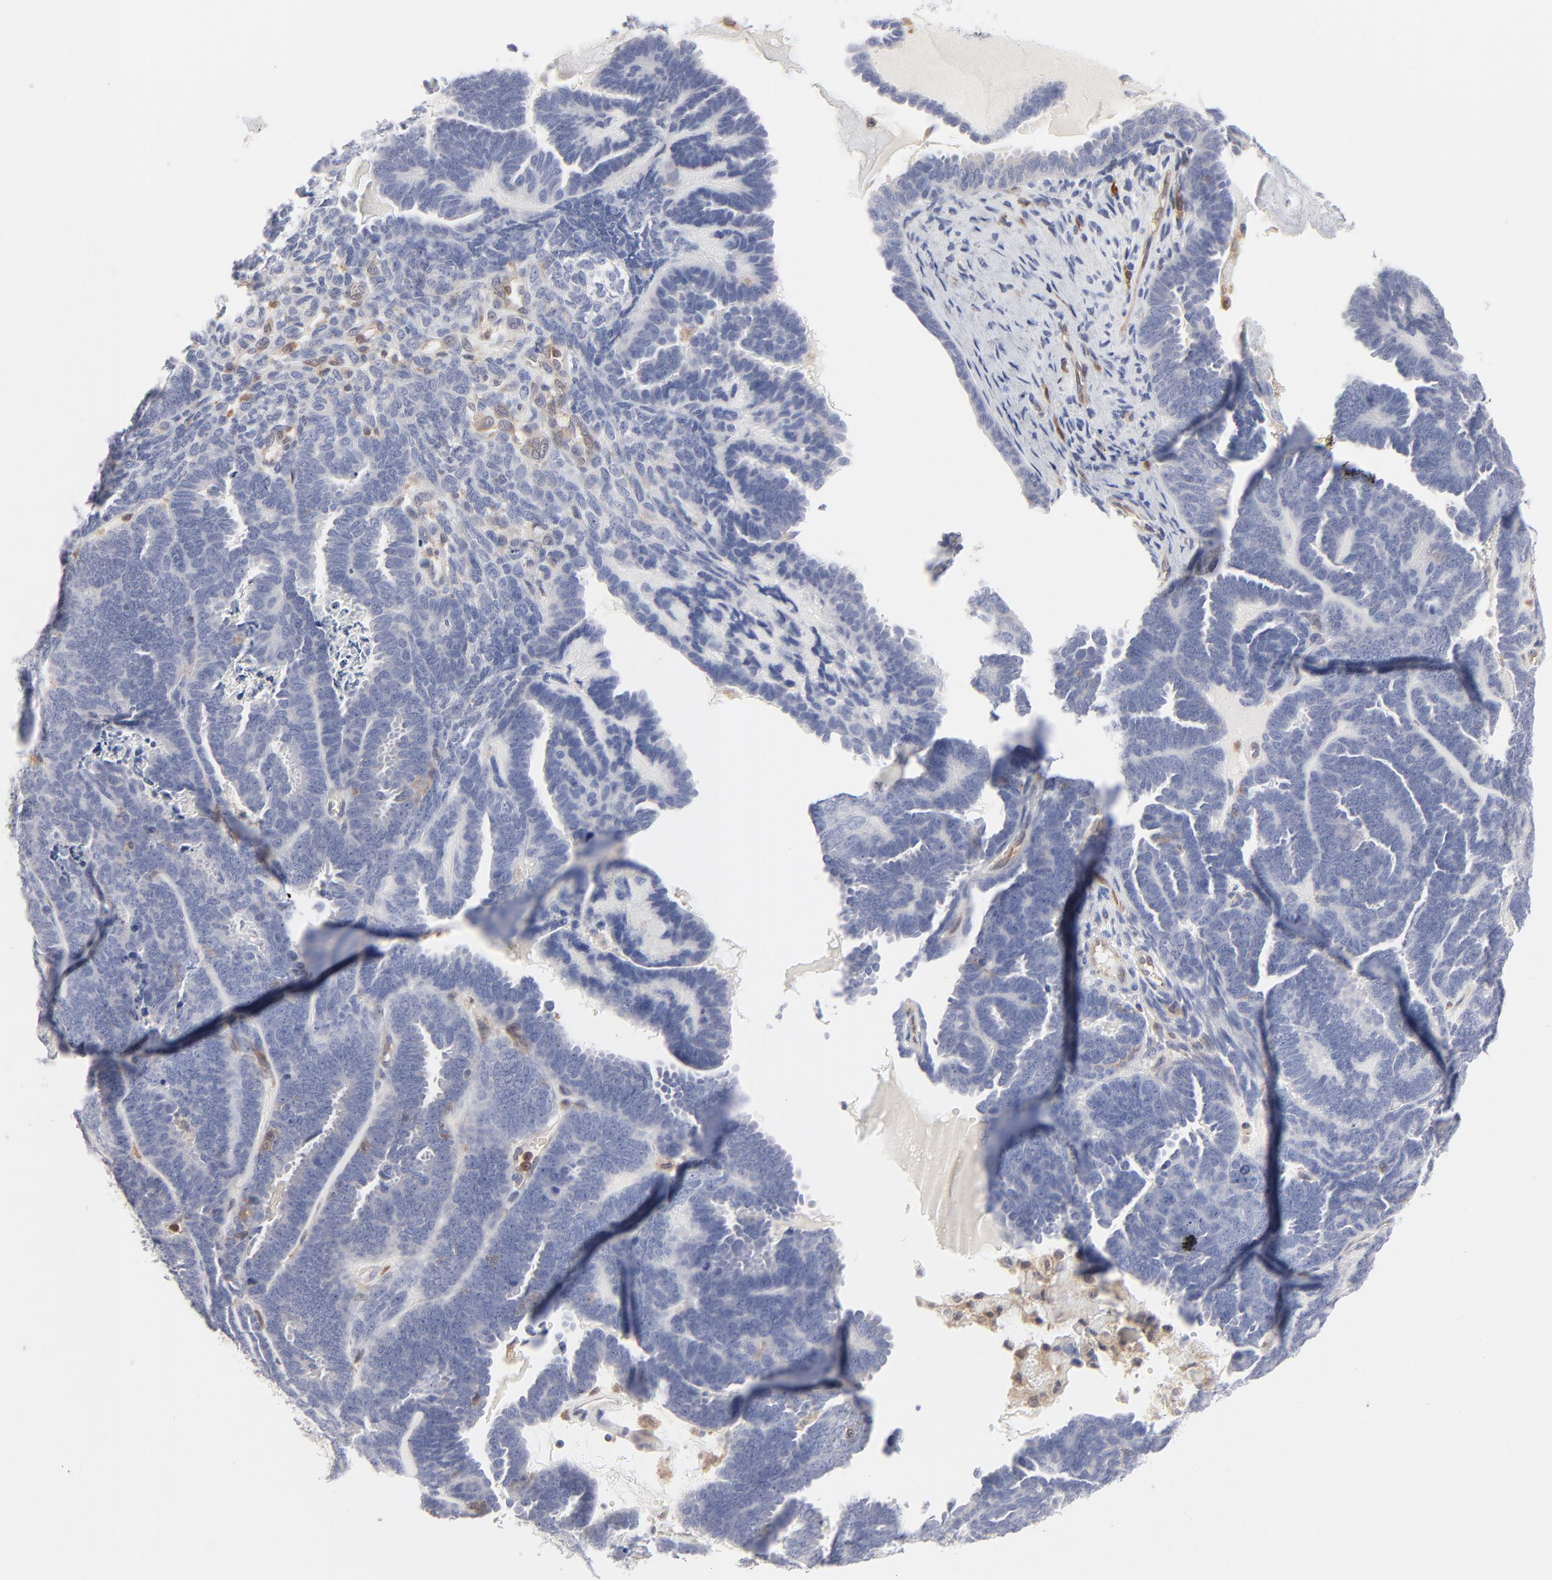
{"staining": {"intensity": "negative", "quantity": "none", "location": "none"}, "tissue": "endometrial cancer", "cell_type": "Tumor cells", "image_type": "cancer", "snomed": [{"axis": "morphology", "description": "Neoplasm, malignant, NOS"}, {"axis": "topography", "description": "Endometrium"}], "caption": "An IHC photomicrograph of endometrial cancer (neoplasm (malignant)) is shown. There is no staining in tumor cells of endometrial cancer (neoplasm (malignant)). The staining is performed using DAB (3,3'-diaminobenzidine) brown chromogen with nuclei counter-stained in using hematoxylin.", "gene": "ARRB1", "patient": {"sex": "female", "age": 74}}